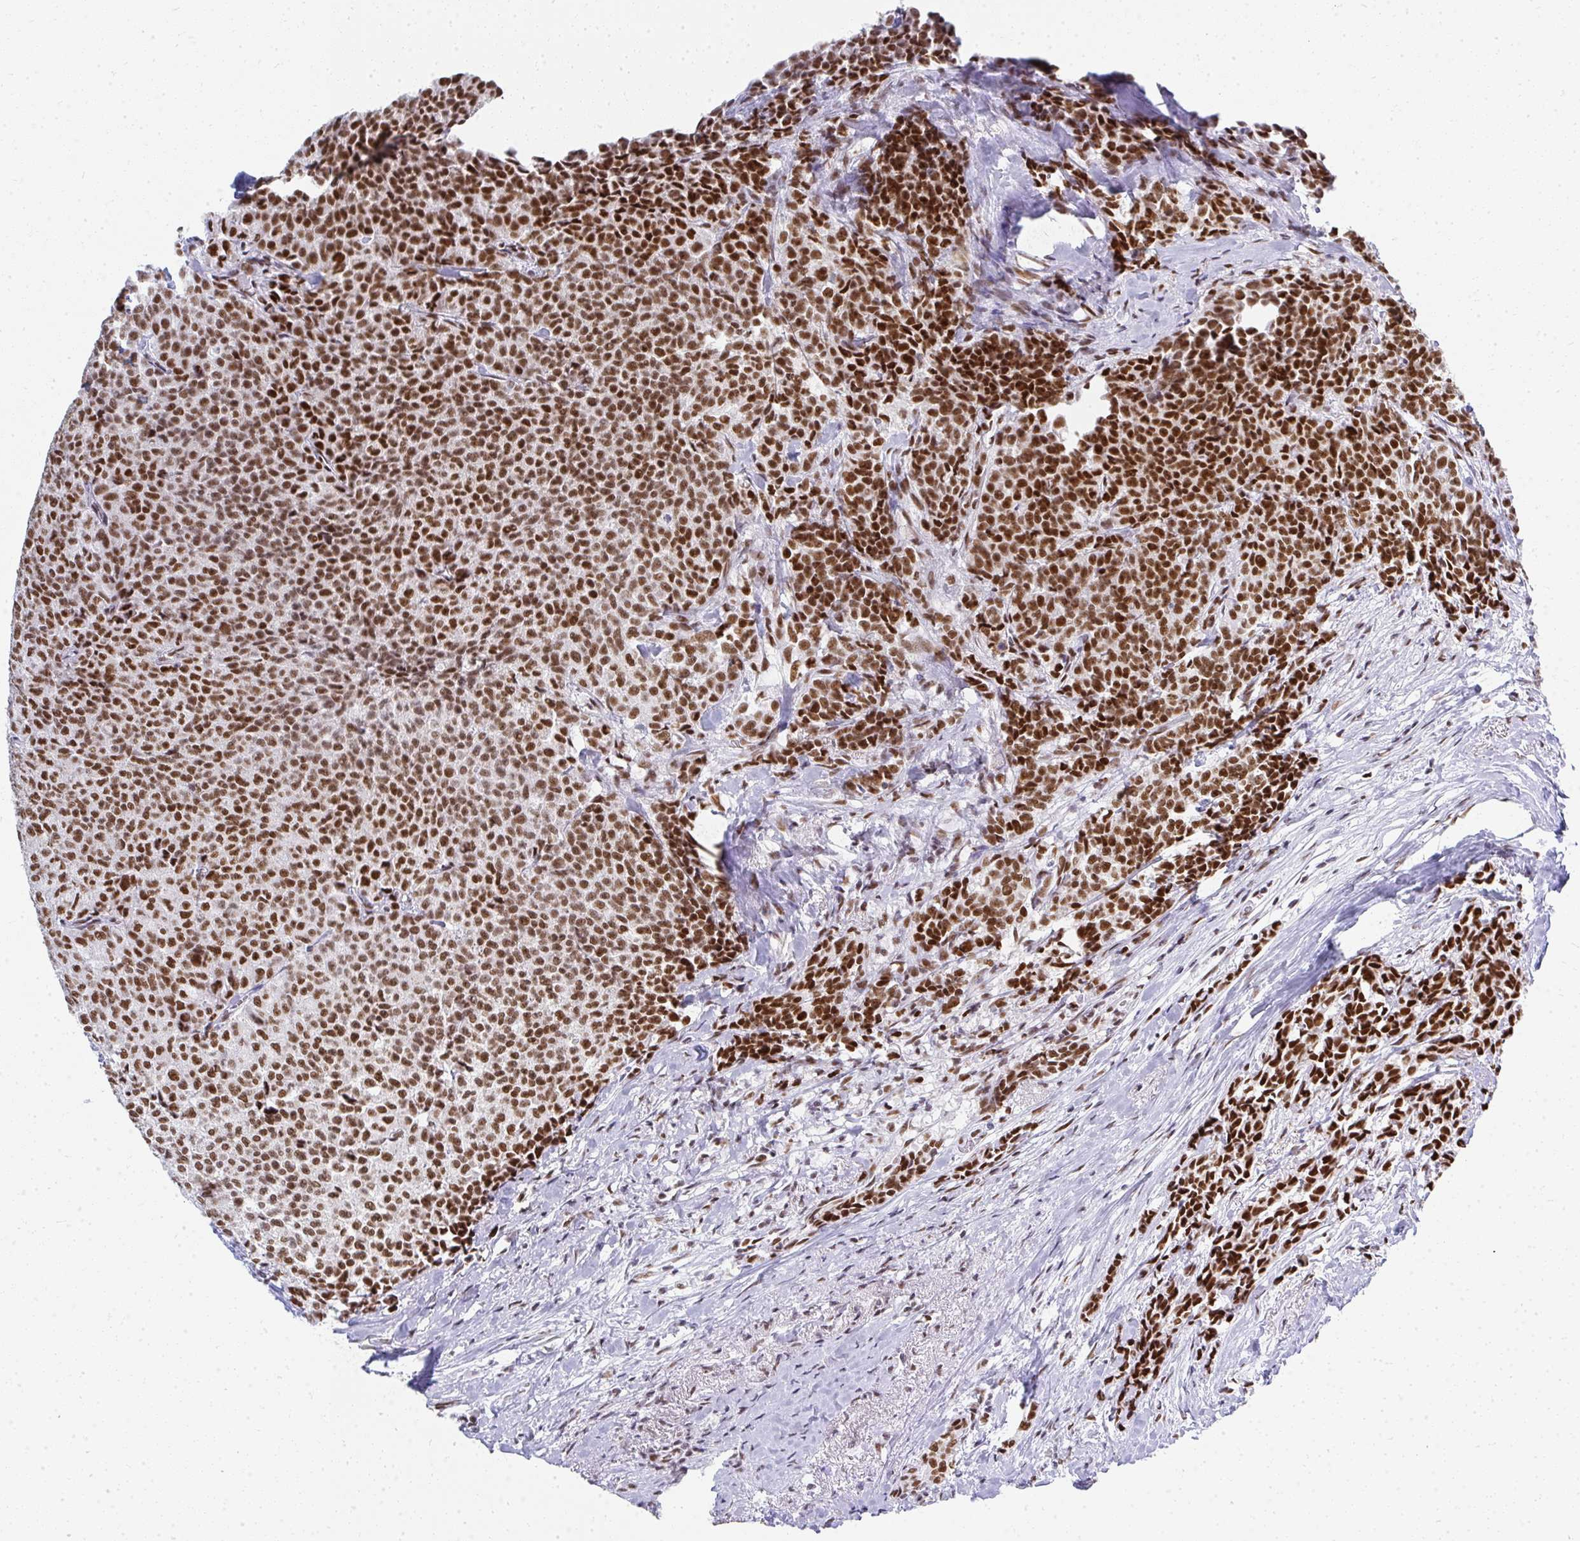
{"staining": {"intensity": "strong", "quantity": ">75%", "location": "nuclear"}, "tissue": "breast cancer", "cell_type": "Tumor cells", "image_type": "cancer", "snomed": [{"axis": "morphology", "description": "Duct carcinoma"}, {"axis": "topography", "description": "Breast"}], "caption": "Immunohistochemistry (IHC) histopathology image of invasive ductal carcinoma (breast) stained for a protein (brown), which reveals high levels of strong nuclear expression in approximately >75% of tumor cells.", "gene": "CREBBP", "patient": {"sex": "female", "age": 91}}